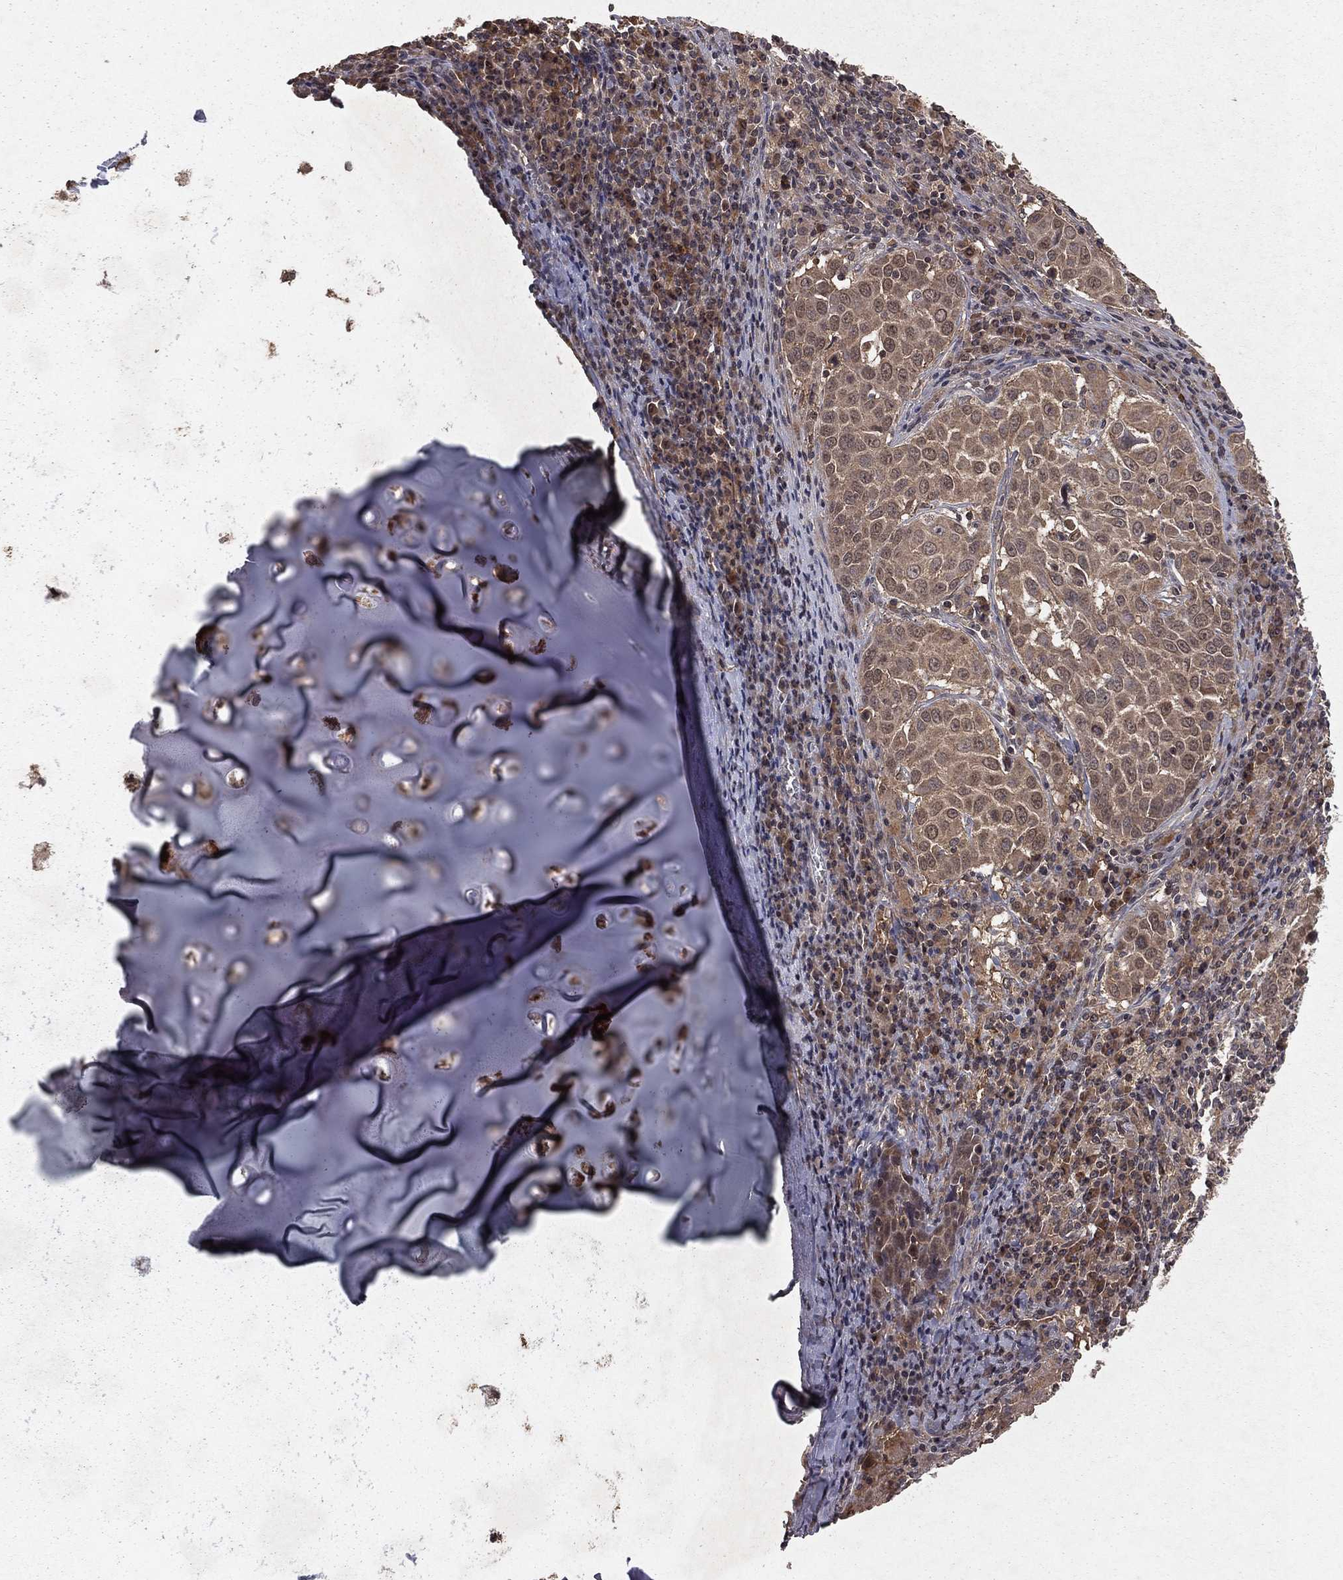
{"staining": {"intensity": "weak", "quantity": ">75%", "location": "cytoplasmic/membranous"}, "tissue": "lung cancer", "cell_type": "Tumor cells", "image_type": "cancer", "snomed": [{"axis": "morphology", "description": "Squamous cell carcinoma, NOS"}, {"axis": "topography", "description": "Lung"}], "caption": "DAB immunohistochemical staining of lung cancer (squamous cell carcinoma) demonstrates weak cytoplasmic/membranous protein positivity in approximately >75% of tumor cells. Using DAB (brown) and hematoxylin (blue) stains, captured at high magnification using brightfield microscopy.", "gene": "ZDHHC15", "patient": {"sex": "male", "age": 57}}